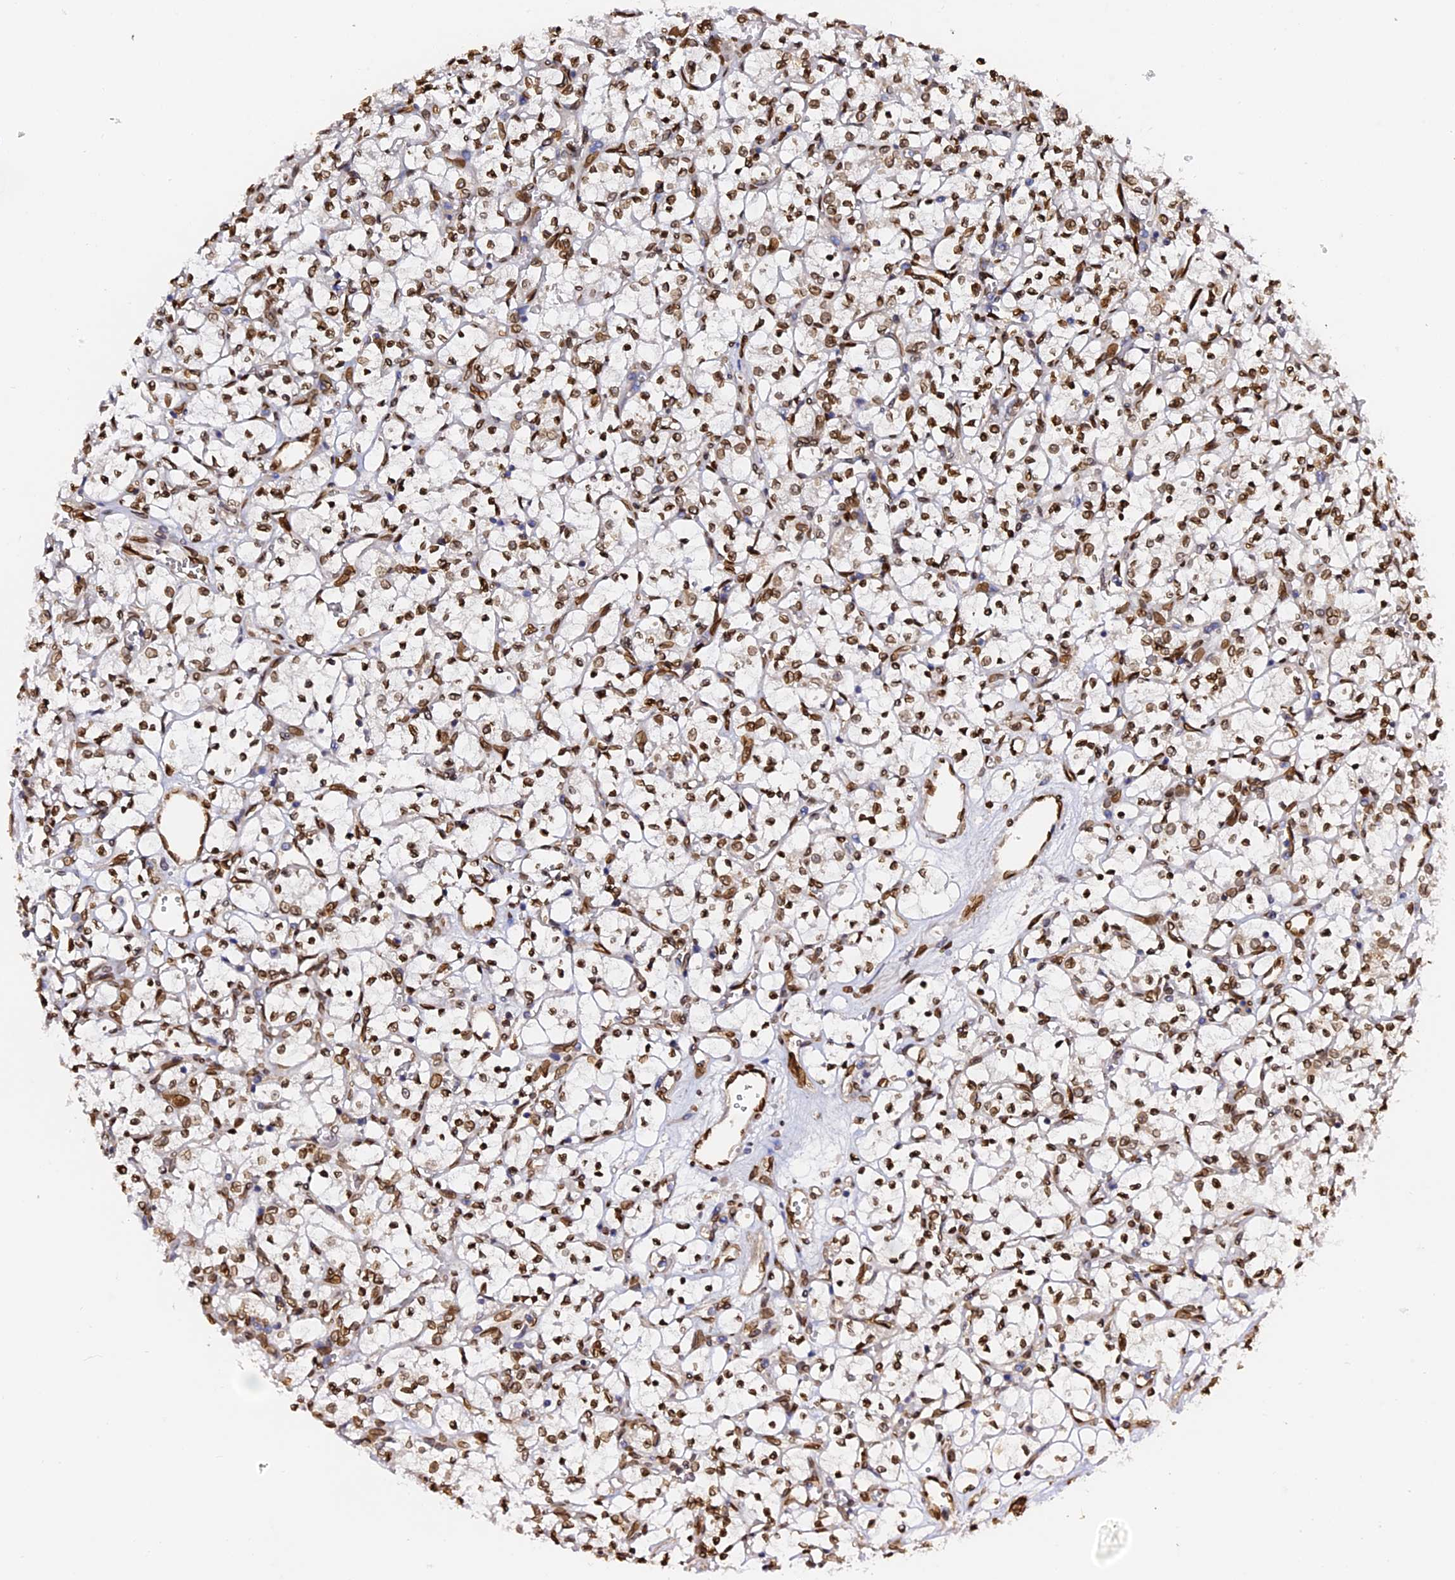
{"staining": {"intensity": "strong", "quantity": ">75%", "location": "cytoplasmic/membranous,nuclear"}, "tissue": "renal cancer", "cell_type": "Tumor cells", "image_type": "cancer", "snomed": [{"axis": "morphology", "description": "Adenocarcinoma, NOS"}, {"axis": "topography", "description": "Kidney"}], "caption": "The histopathology image displays staining of renal cancer (adenocarcinoma), revealing strong cytoplasmic/membranous and nuclear protein expression (brown color) within tumor cells.", "gene": "ANAPC5", "patient": {"sex": "female", "age": 69}}